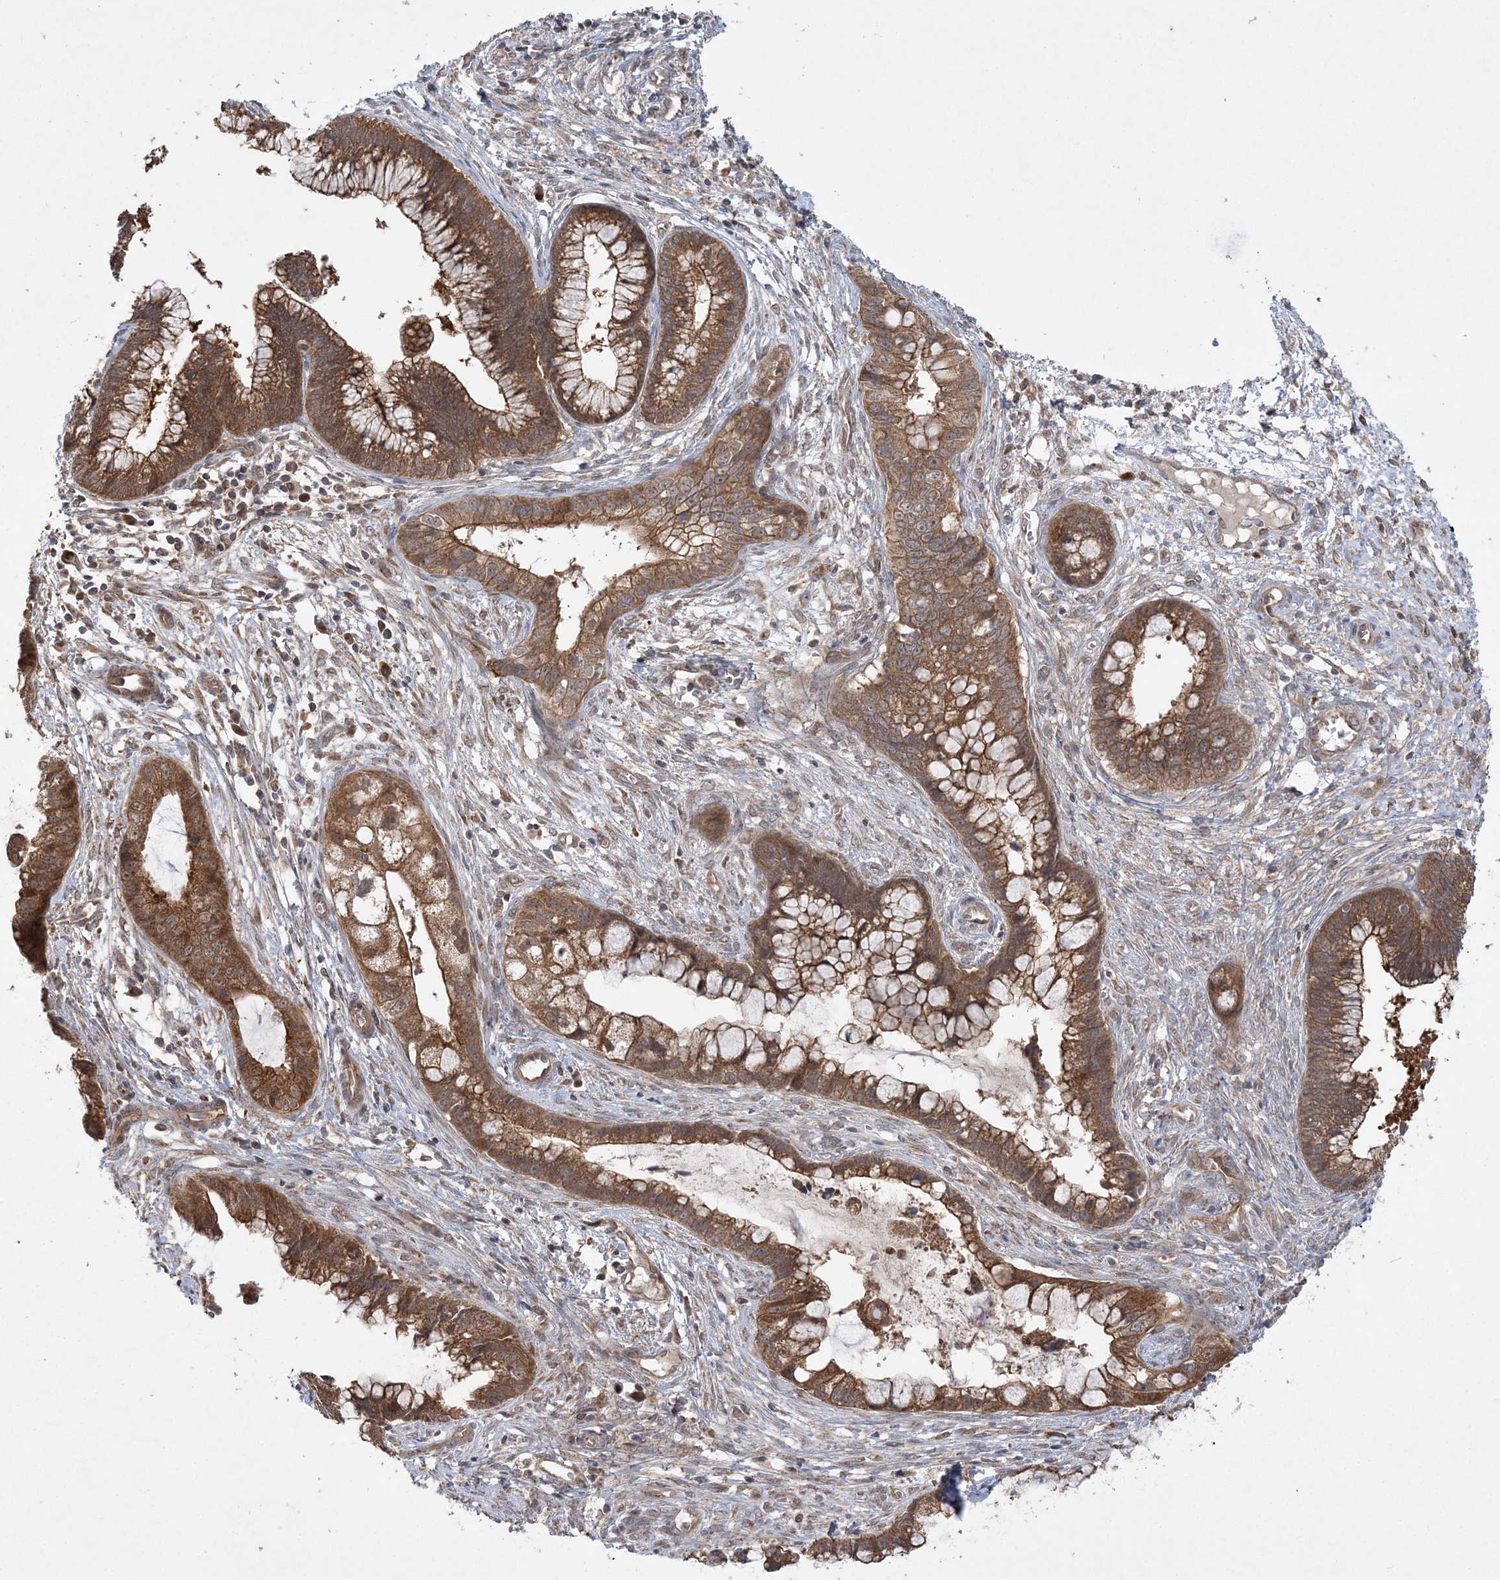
{"staining": {"intensity": "moderate", "quantity": ">75%", "location": "cytoplasmic/membranous"}, "tissue": "cervical cancer", "cell_type": "Tumor cells", "image_type": "cancer", "snomed": [{"axis": "morphology", "description": "Adenocarcinoma, NOS"}, {"axis": "topography", "description": "Cervix"}], "caption": "Cervical cancer stained with a protein marker shows moderate staining in tumor cells.", "gene": "MMADHC", "patient": {"sex": "female", "age": 44}}